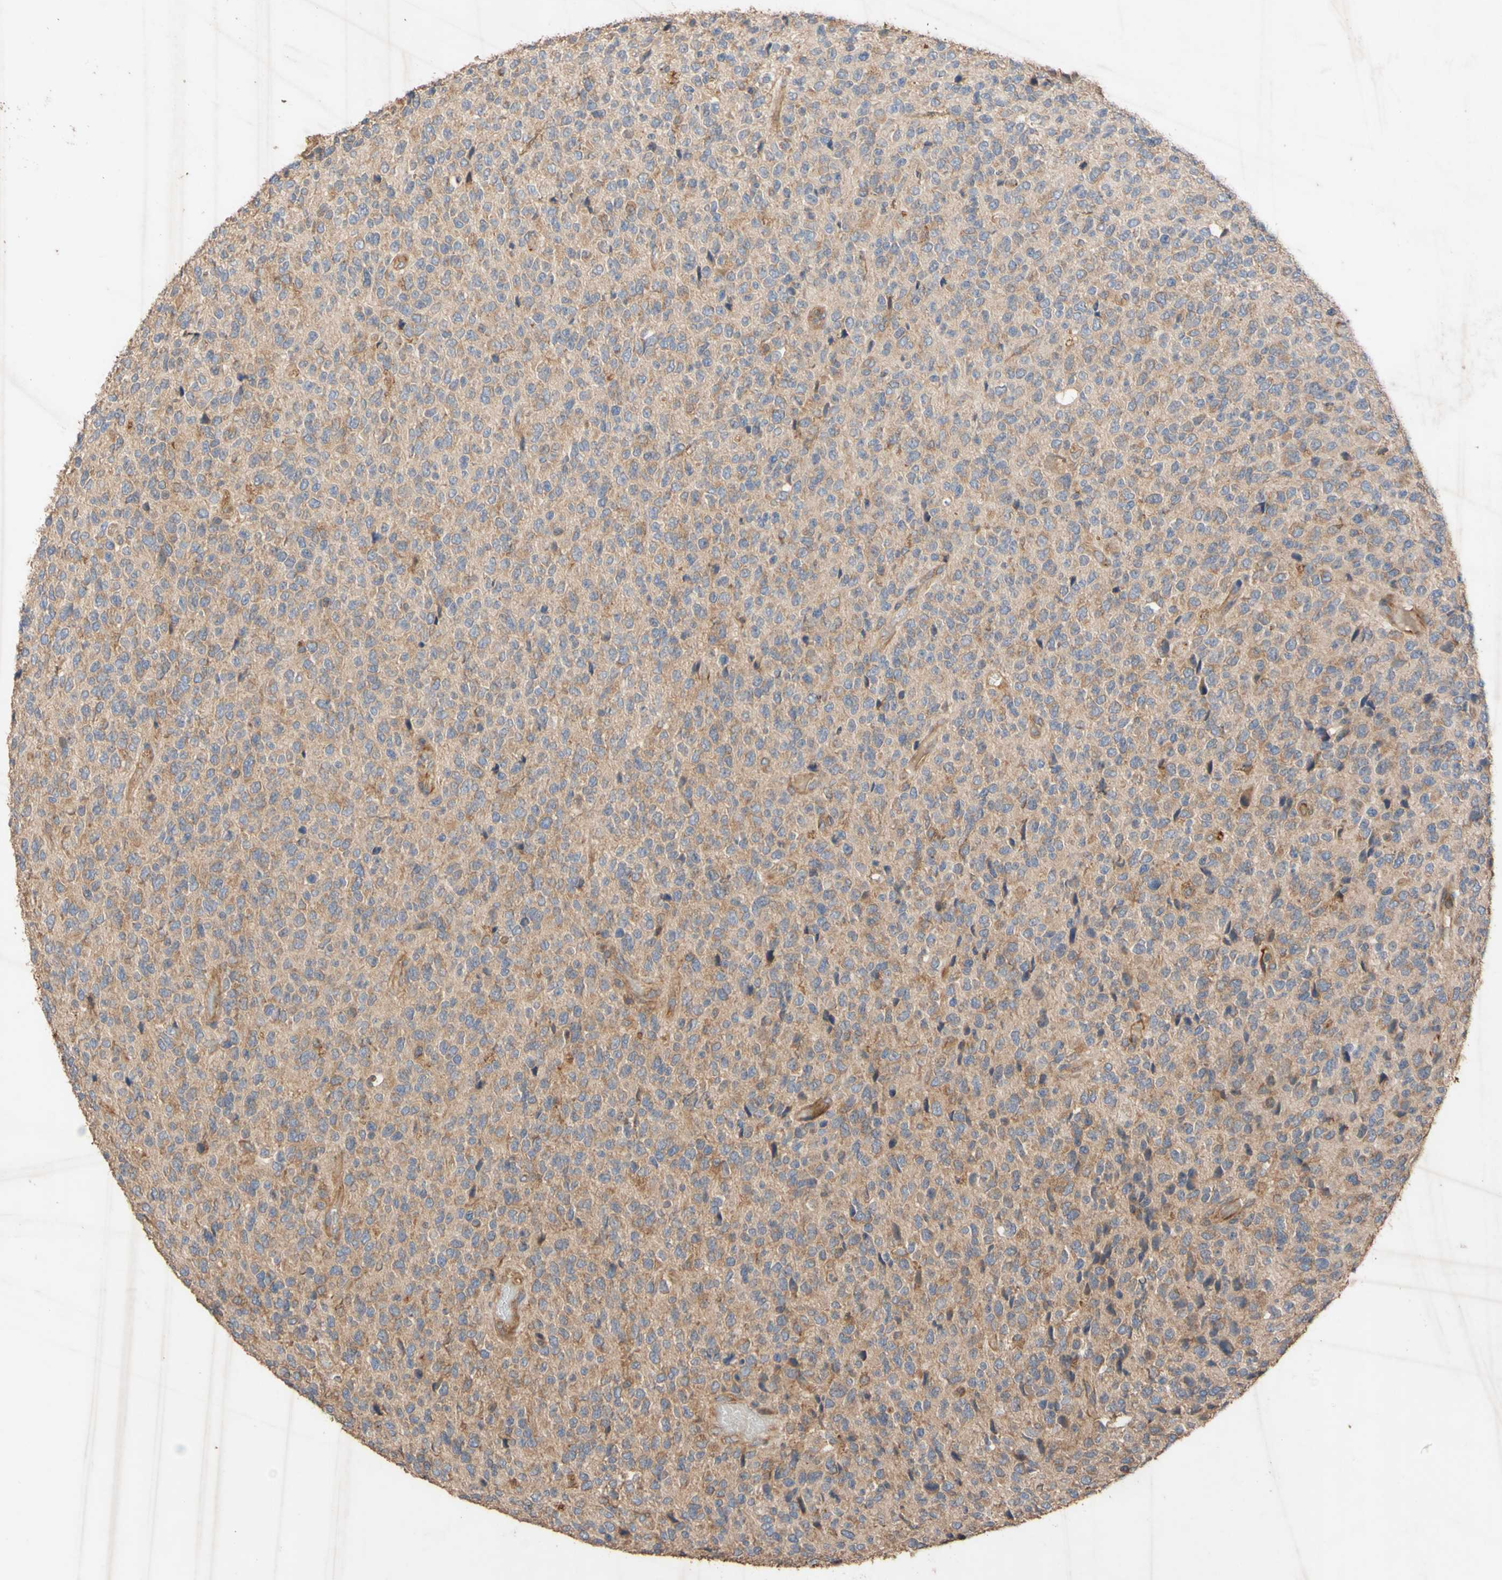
{"staining": {"intensity": "moderate", "quantity": ">75%", "location": "cytoplasmic/membranous"}, "tissue": "glioma", "cell_type": "Tumor cells", "image_type": "cancer", "snomed": [{"axis": "morphology", "description": "Glioma, malignant, High grade"}, {"axis": "topography", "description": "pancreas cauda"}], "caption": "Immunohistochemistry image of glioma stained for a protein (brown), which shows medium levels of moderate cytoplasmic/membranous staining in about >75% of tumor cells.", "gene": "EIF2S3", "patient": {"sex": "male", "age": 60}}